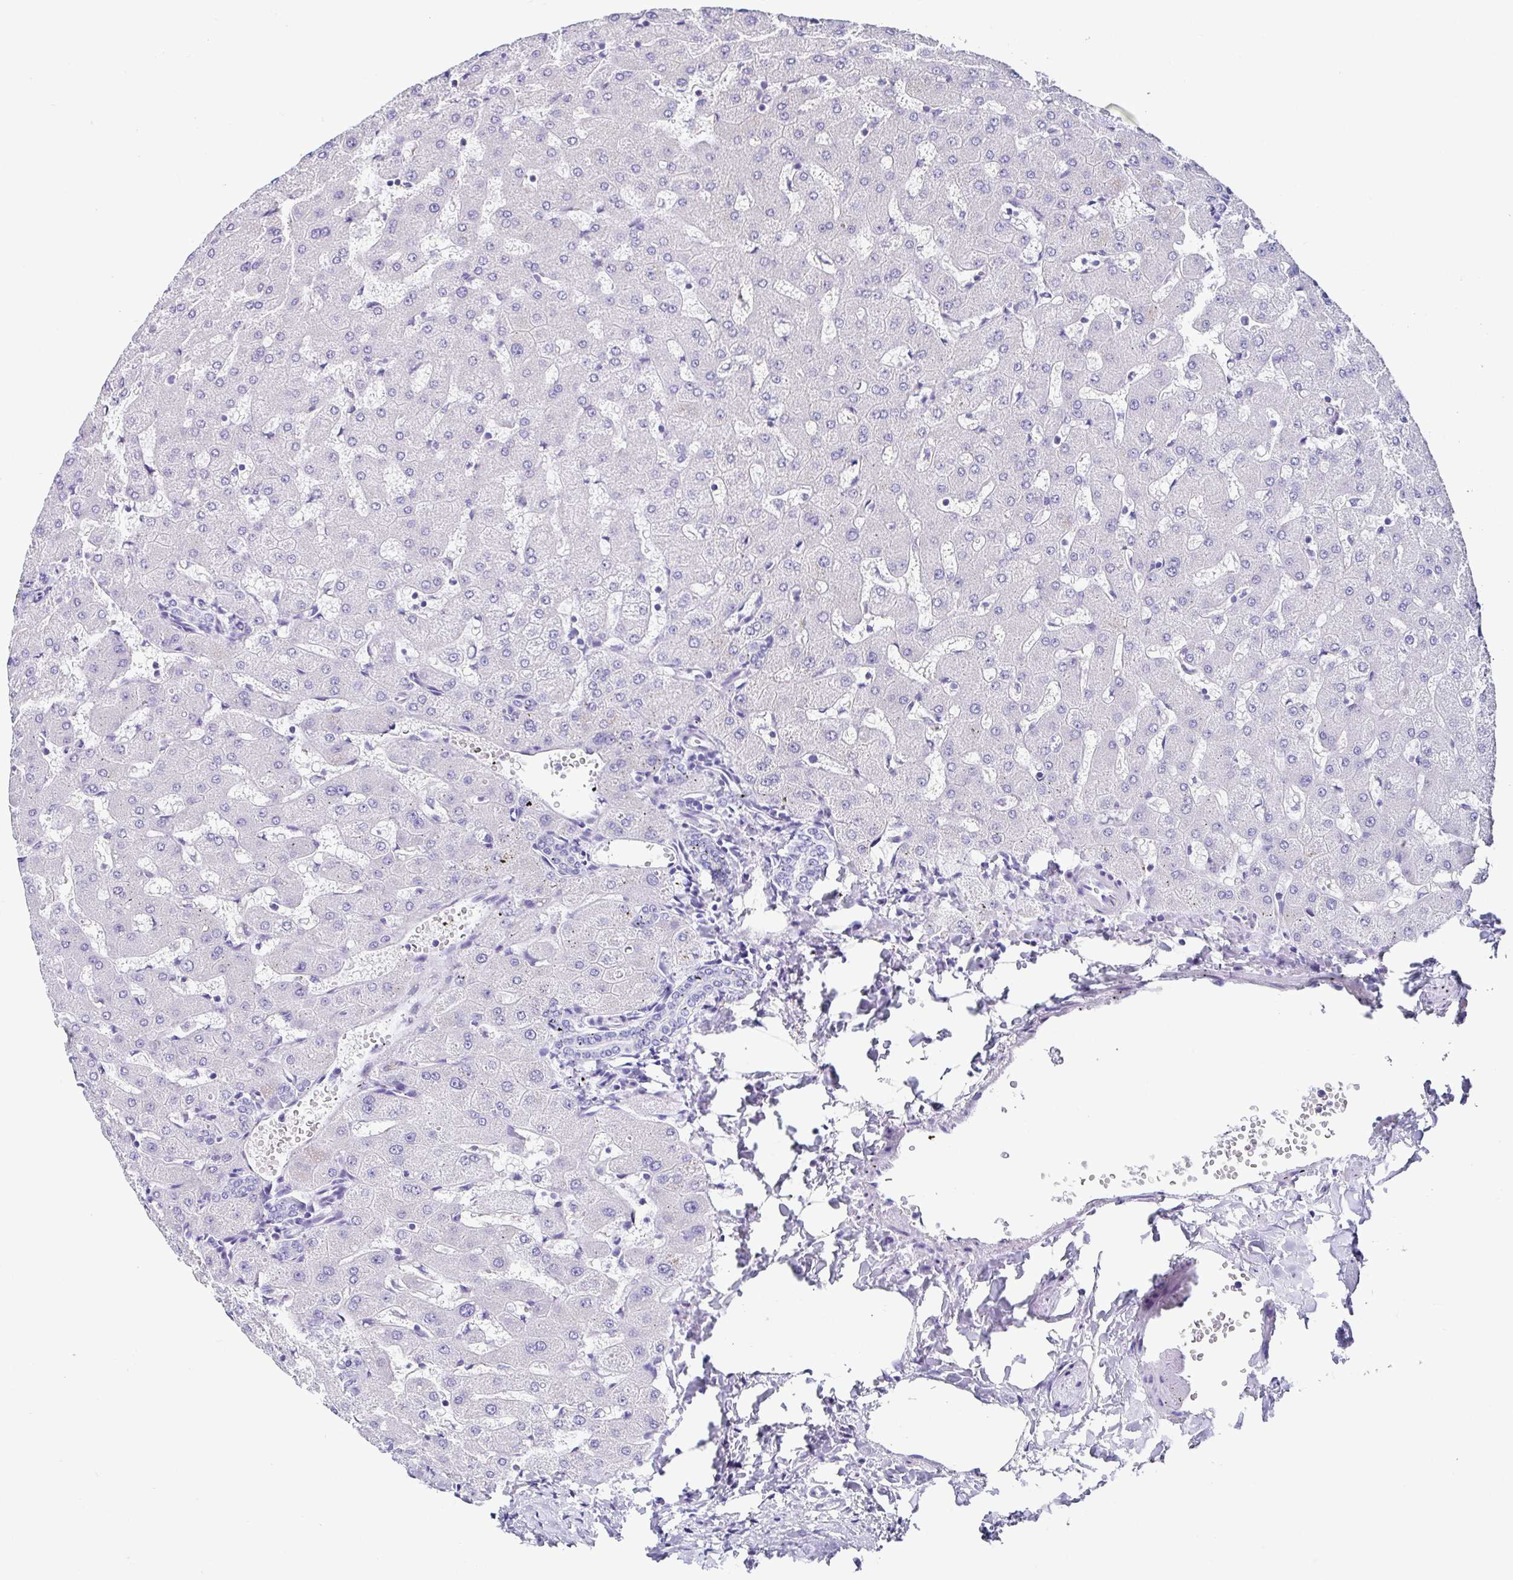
{"staining": {"intensity": "negative", "quantity": "none", "location": "none"}, "tissue": "liver", "cell_type": "Cholangiocytes", "image_type": "normal", "snomed": [{"axis": "morphology", "description": "Normal tissue, NOS"}, {"axis": "topography", "description": "Liver"}], "caption": "A histopathology image of liver stained for a protein displays no brown staining in cholangiocytes.", "gene": "TMPRSS11E", "patient": {"sex": "female", "age": 63}}